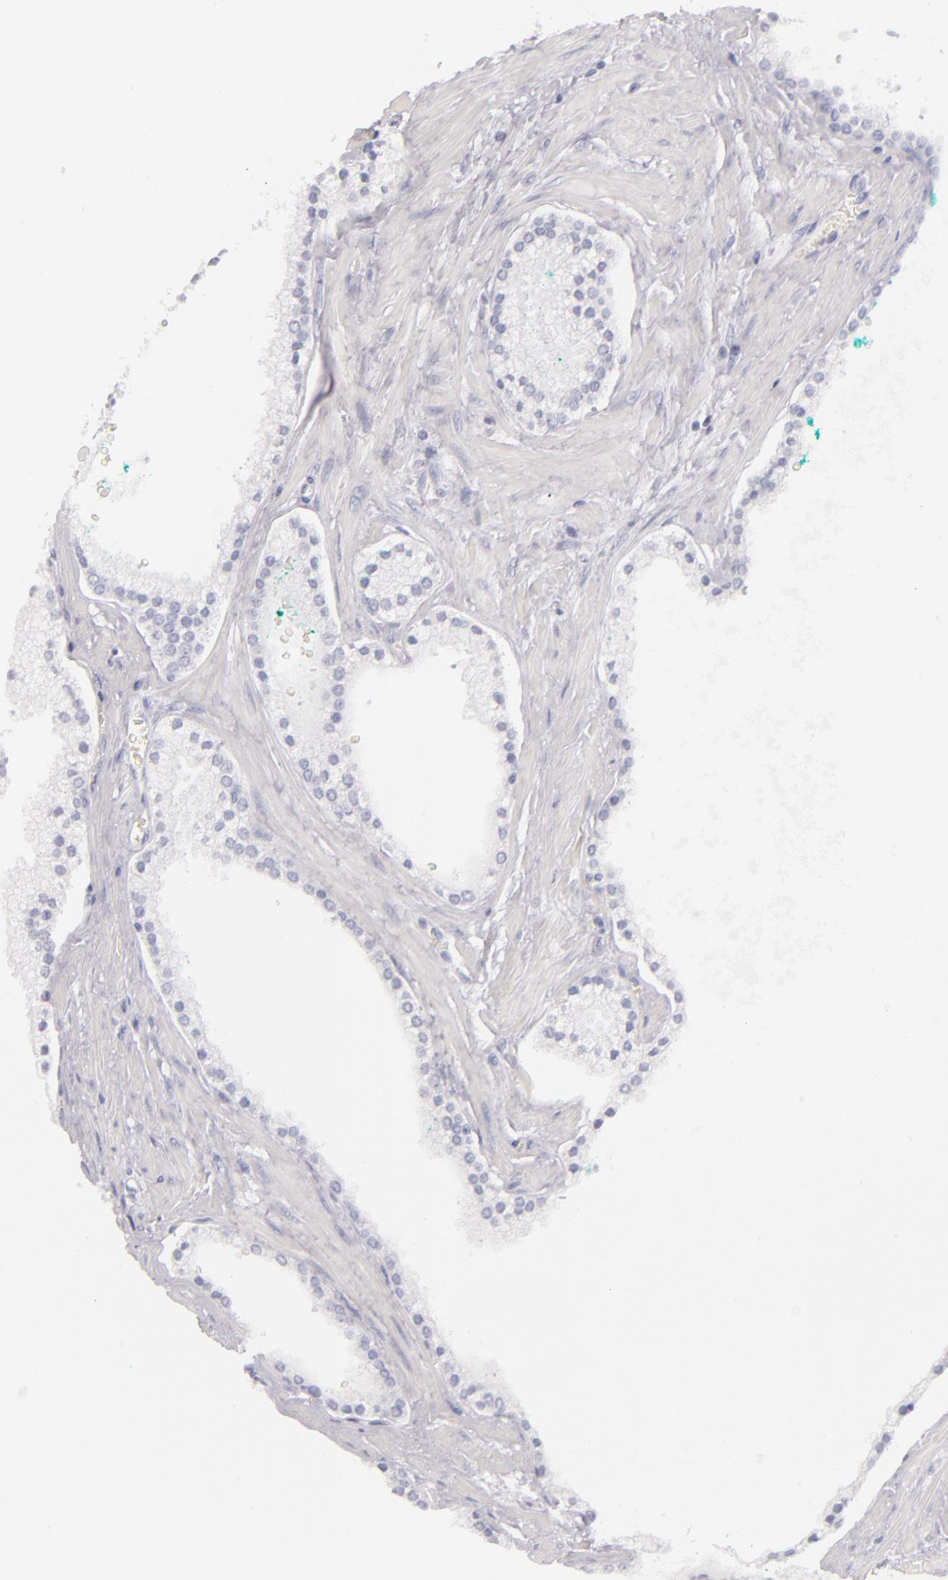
{"staining": {"intensity": "negative", "quantity": "none", "location": "none"}, "tissue": "prostate cancer", "cell_type": "Tumor cells", "image_type": "cancer", "snomed": [{"axis": "morphology", "description": "Adenocarcinoma, High grade"}, {"axis": "topography", "description": "Prostate"}], "caption": "Immunohistochemistry histopathology image of human high-grade adenocarcinoma (prostate) stained for a protein (brown), which shows no staining in tumor cells.", "gene": "FABP1", "patient": {"sex": "male", "age": 71}}